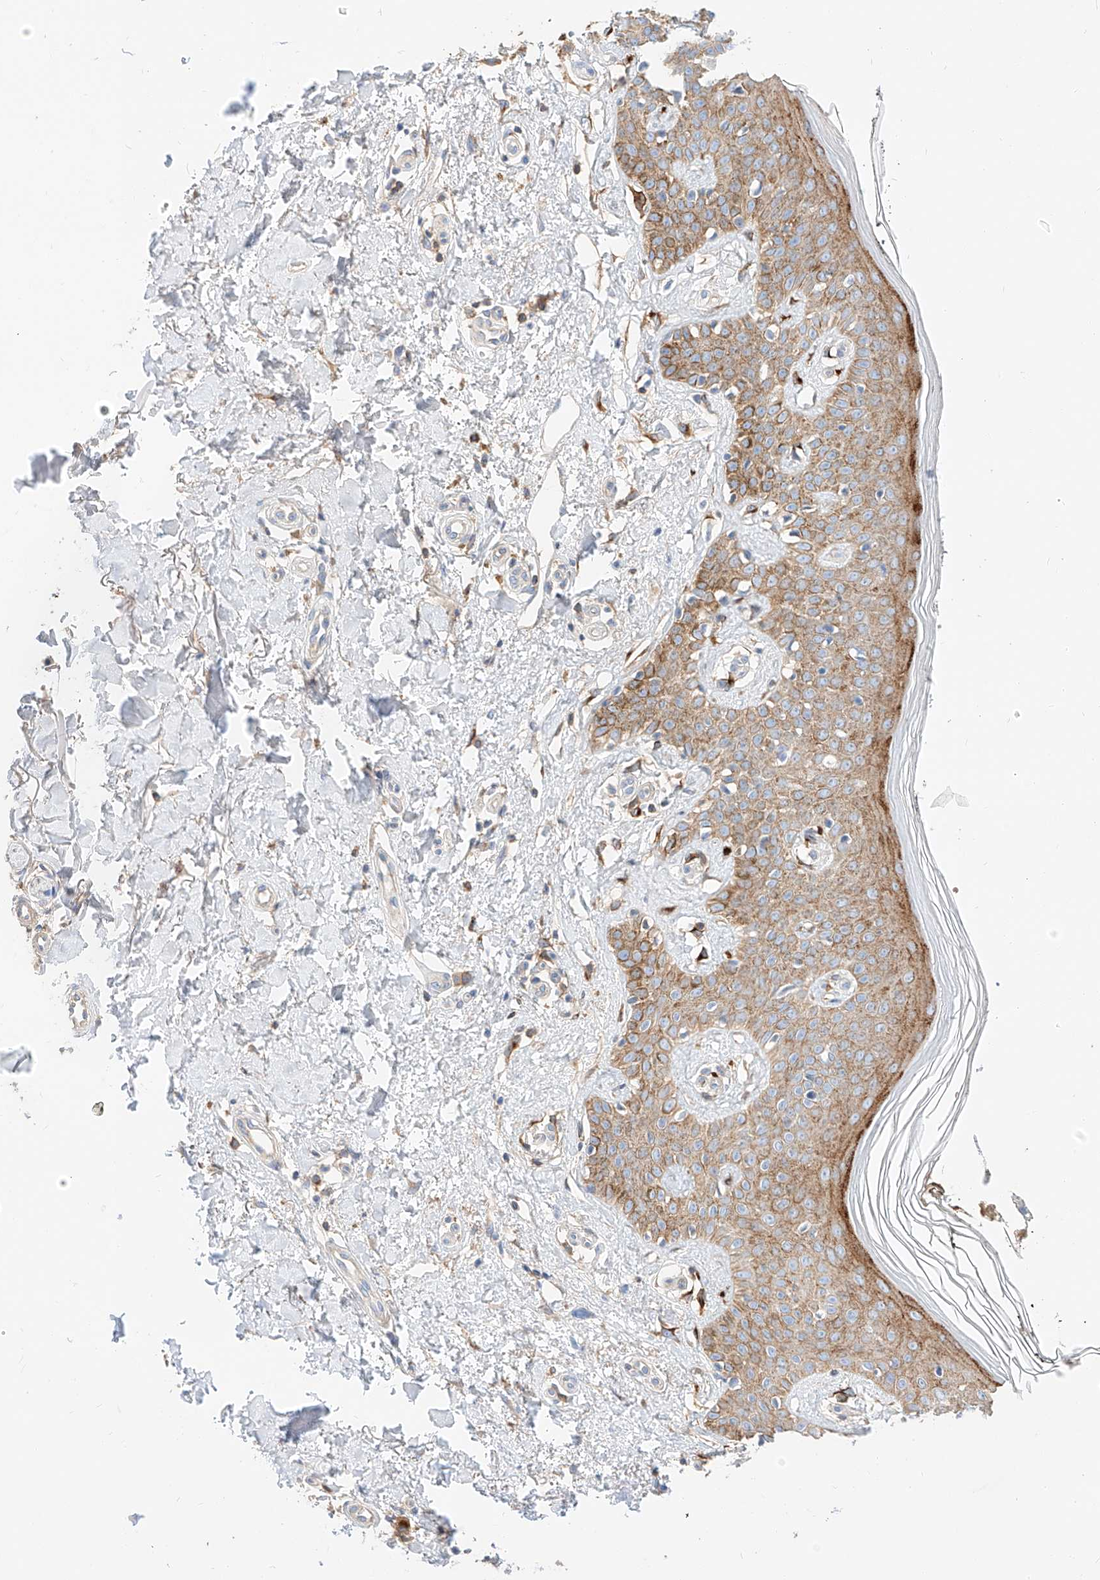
{"staining": {"intensity": "moderate", "quantity": ">75%", "location": "cytoplasmic/membranous"}, "tissue": "skin", "cell_type": "Fibroblasts", "image_type": "normal", "snomed": [{"axis": "morphology", "description": "Normal tissue, NOS"}, {"axis": "topography", "description": "Skin"}], "caption": "This is a photomicrograph of IHC staining of benign skin, which shows moderate staining in the cytoplasmic/membranous of fibroblasts.", "gene": "MAP7", "patient": {"sex": "female", "age": 64}}